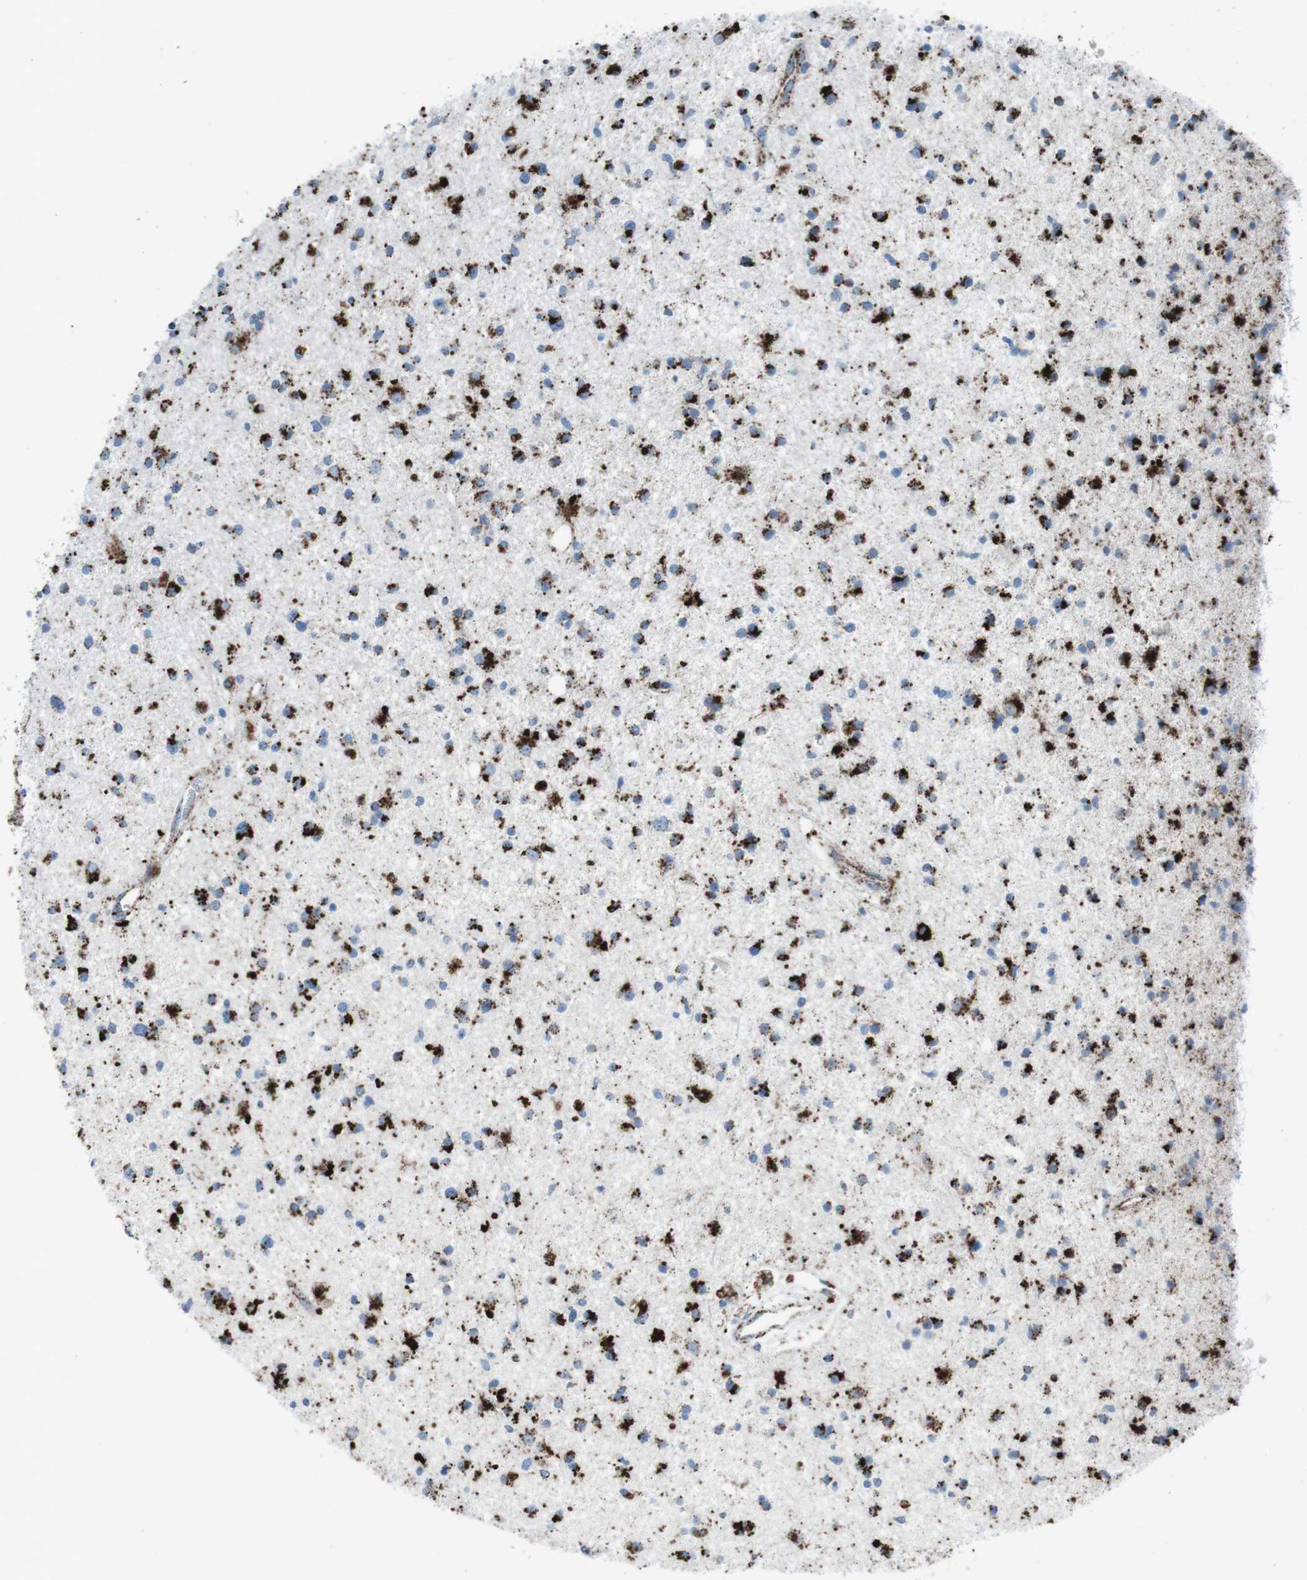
{"staining": {"intensity": "strong", "quantity": ">75%", "location": "cytoplasmic/membranous"}, "tissue": "glioma", "cell_type": "Tumor cells", "image_type": "cancer", "snomed": [{"axis": "morphology", "description": "Glioma, malignant, High grade"}, {"axis": "topography", "description": "Brain"}], "caption": "A micrograph of human high-grade glioma (malignant) stained for a protein reveals strong cytoplasmic/membranous brown staining in tumor cells.", "gene": "SCARB2", "patient": {"sex": "male", "age": 33}}